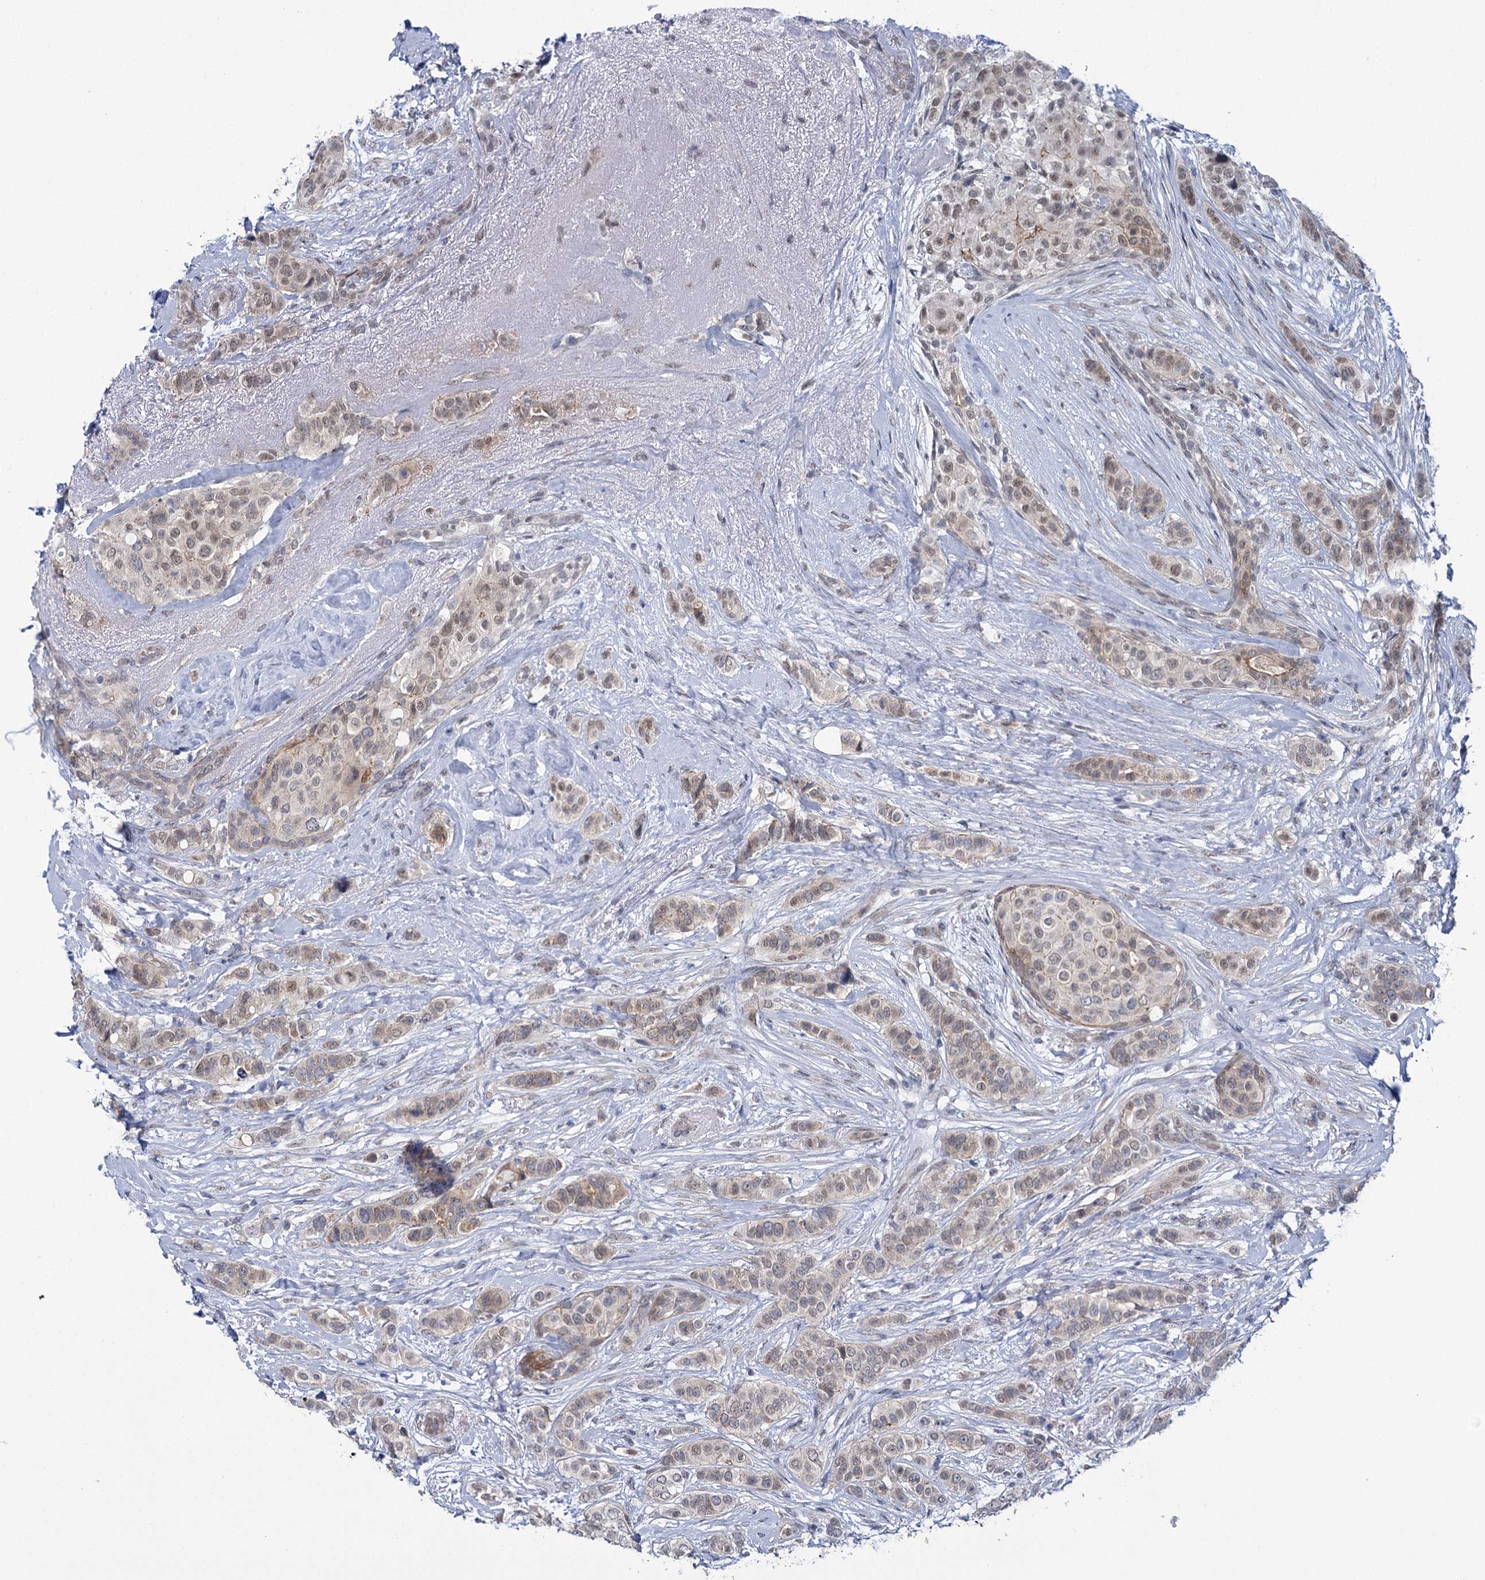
{"staining": {"intensity": "weak", "quantity": "25%-75%", "location": "cytoplasmic/membranous,nuclear"}, "tissue": "breast cancer", "cell_type": "Tumor cells", "image_type": "cancer", "snomed": [{"axis": "morphology", "description": "Lobular carcinoma"}, {"axis": "topography", "description": "Breast"}], "caption": "This histopathology image displays breast cancer (lobular carcinoma) stained with IHC to label a protein in brown. The cytoplasmic/membranous and nuclear of tumor cells show weak positivity for the protein. Nuclei are counter-stained blue.", "gene": "MBLAC2", "patient": {"sex": "female", "age": 51}}